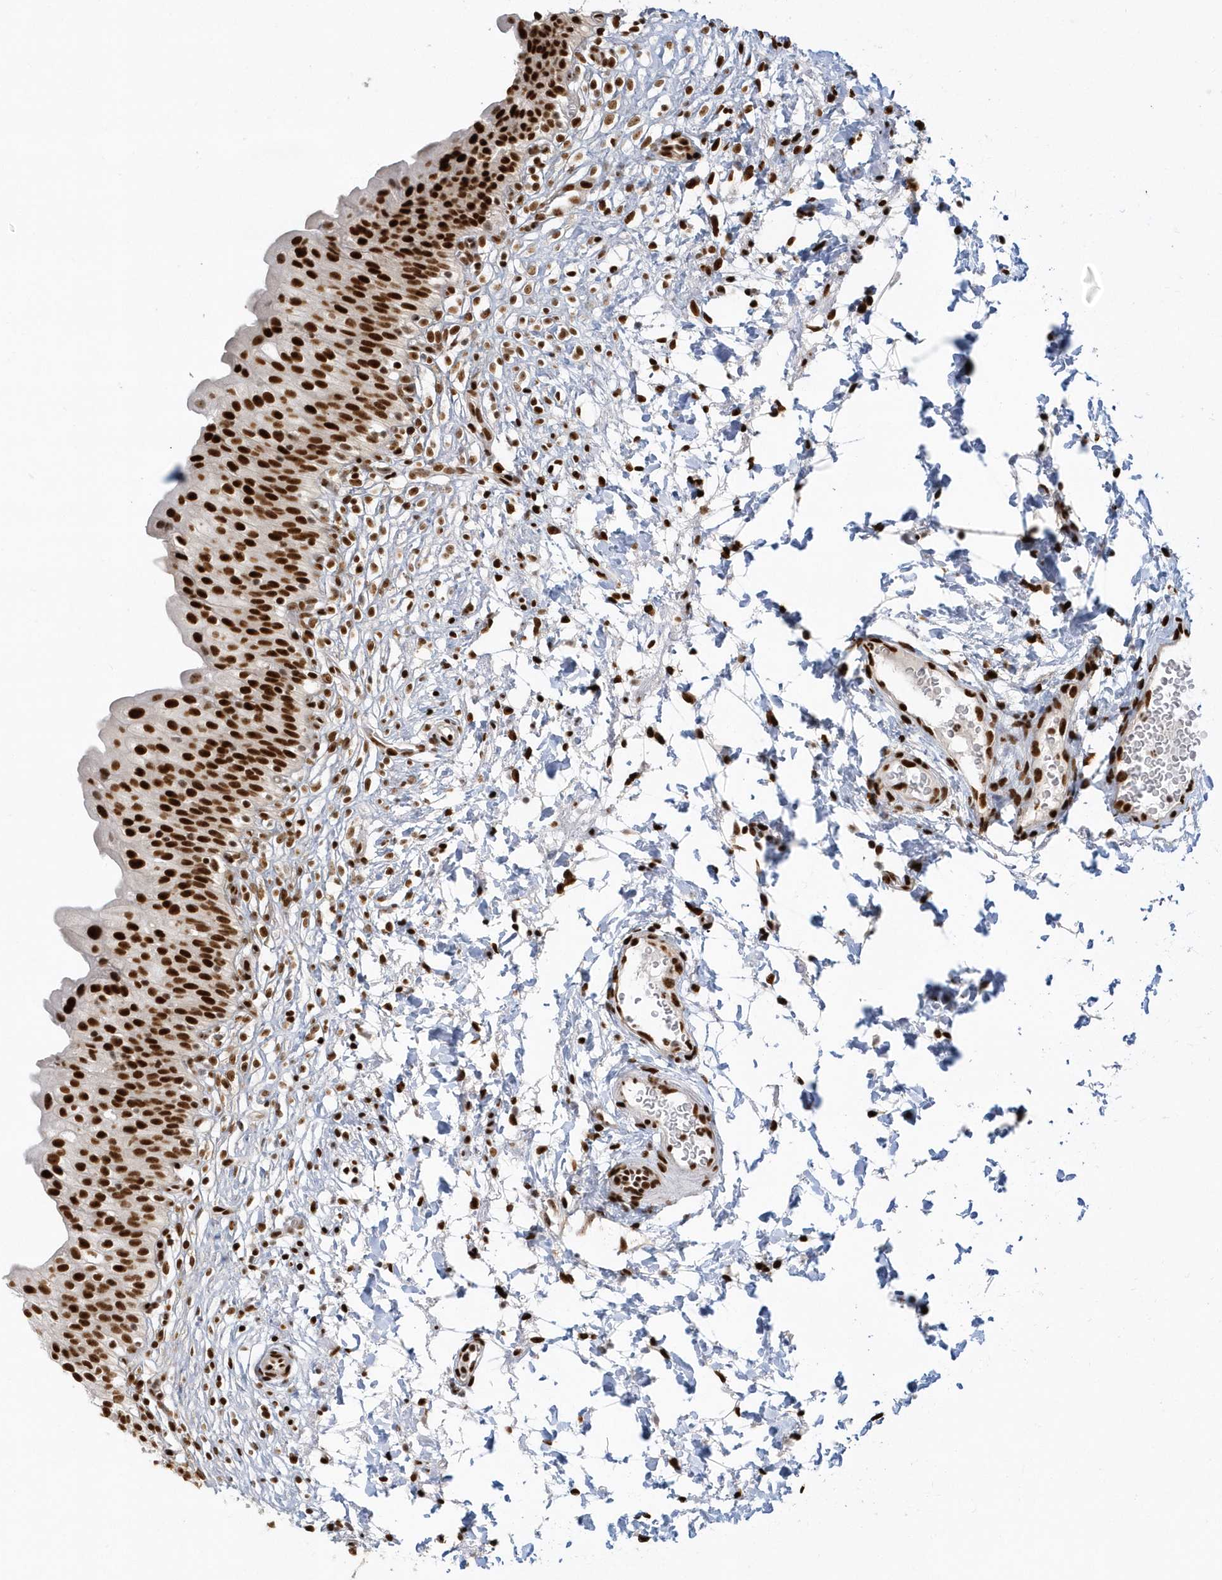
{"staining": {"intensity": "strong", "quantity": ">75%", "location": "nuclear"}, "tissue": "urinary bladder", "cell_type": "Urothelial cells", "image_type": "normal", "snomed": [{"axis": "morphology", "description": "Normal tissue, NOS"}, {"axis": "topography", "description": "Urinary bladder"}], "caption": "Urinary bladder stained with DAB IHC shows high levels of strong nuclear positivity in approximately >75% of urothelial cells. (brown staining indicates protein expression, while blue staining denotes nuclei).", "gene": "SUMO2", "patient": {"sex": "male", "age": 55}}